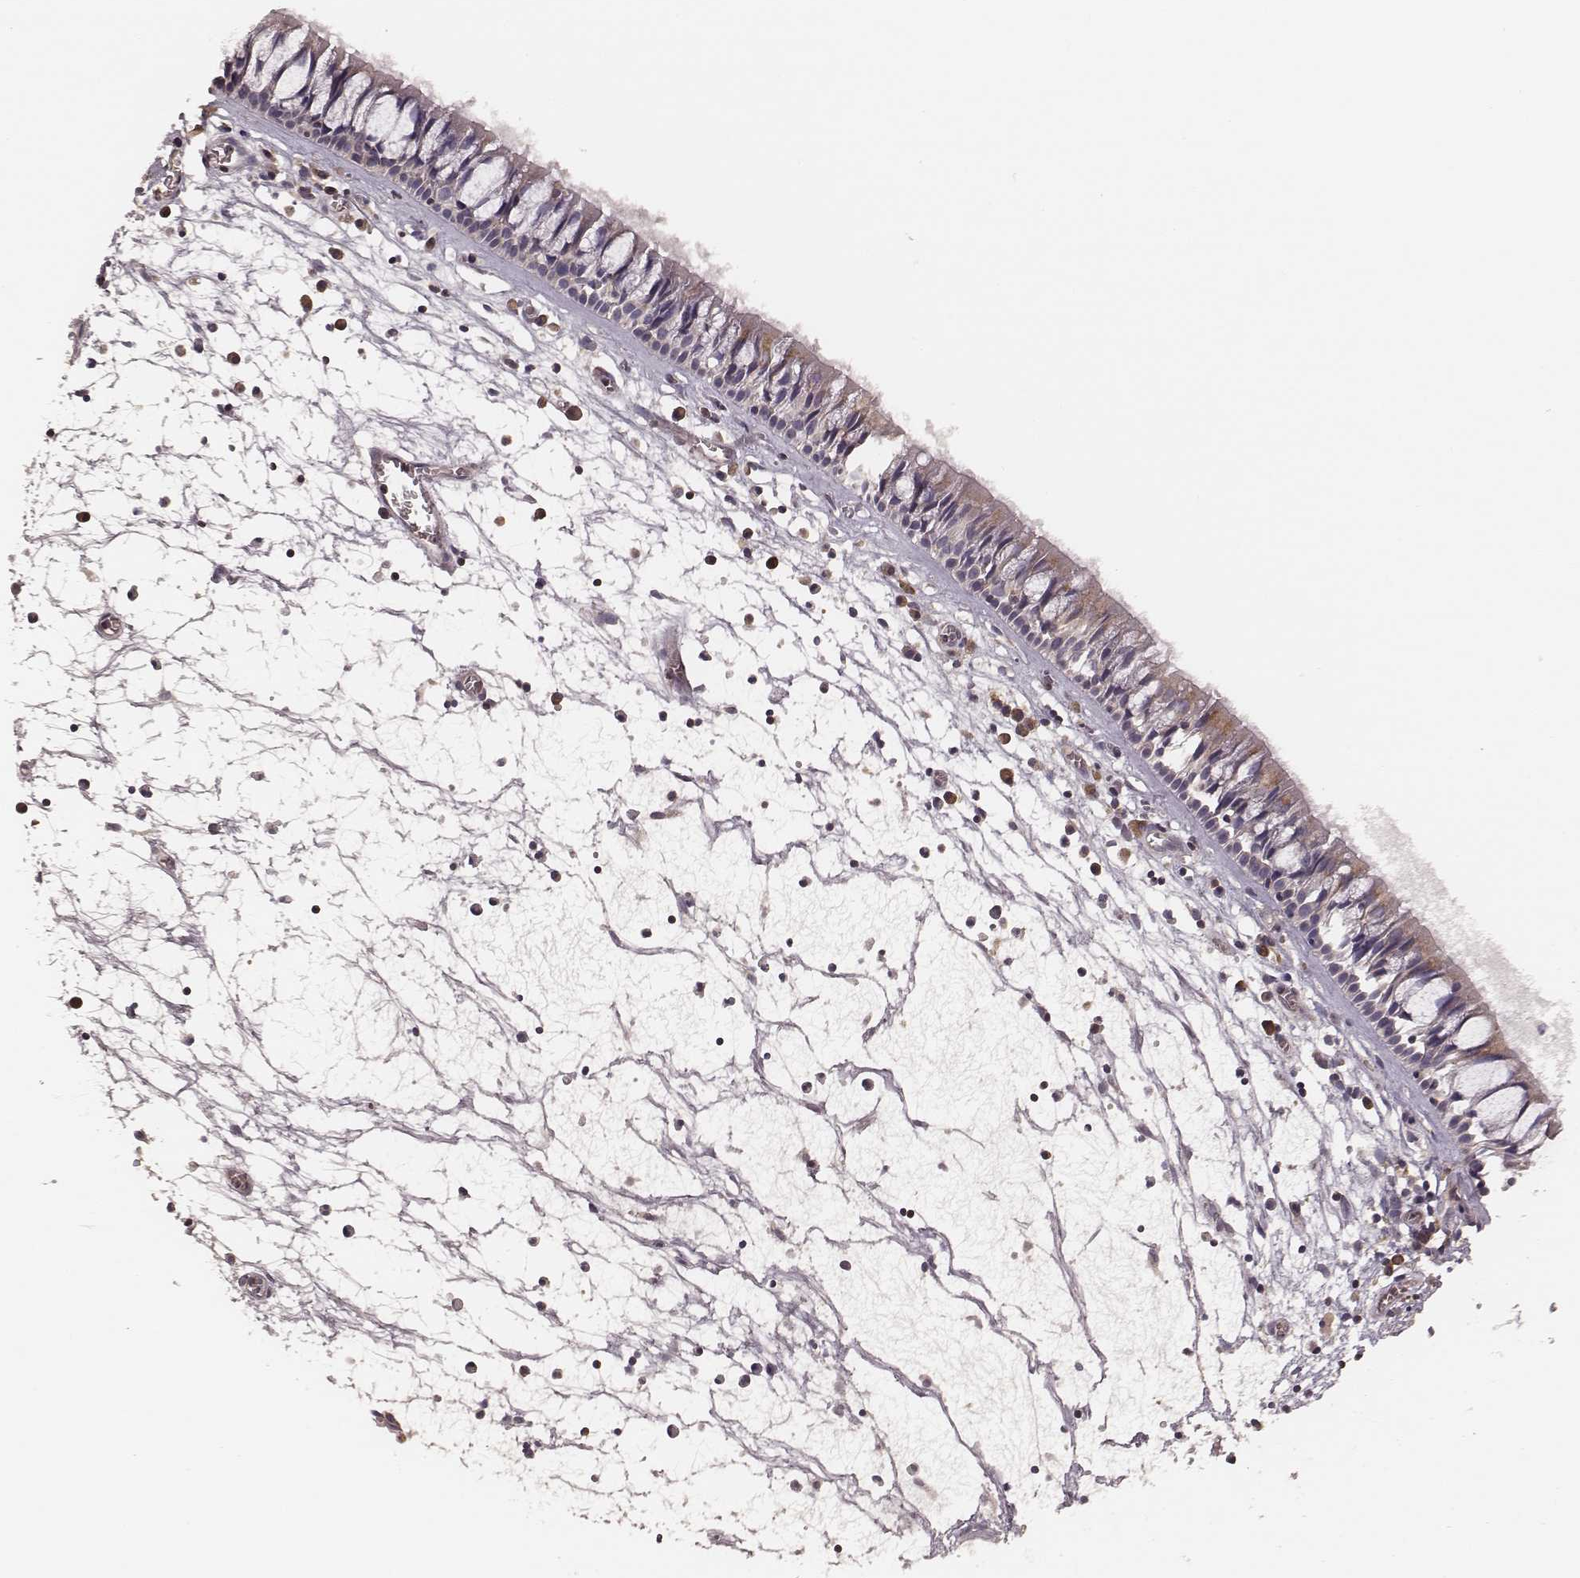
{"staining": {"intensity": "weak", "quantity": "<25%", "location": "cytoplasmic/membranous"}, "tissue": "nasopharynx", "cell_type": "Respiratory epithelial cells", "image_type": "normal", "snomed": [{"axis": "morphology", "description": "Normal tissue, NOS"}, {"axis": "topography", "description": "Nasopharynx"}], "caption": "An IHC micrograph of benign nasopharynx is shown. There is no staining in respiratory epithelial cells of nasopharynx.", "gene": "CARS1", "patient": {"sex": "male", "age": 61}}